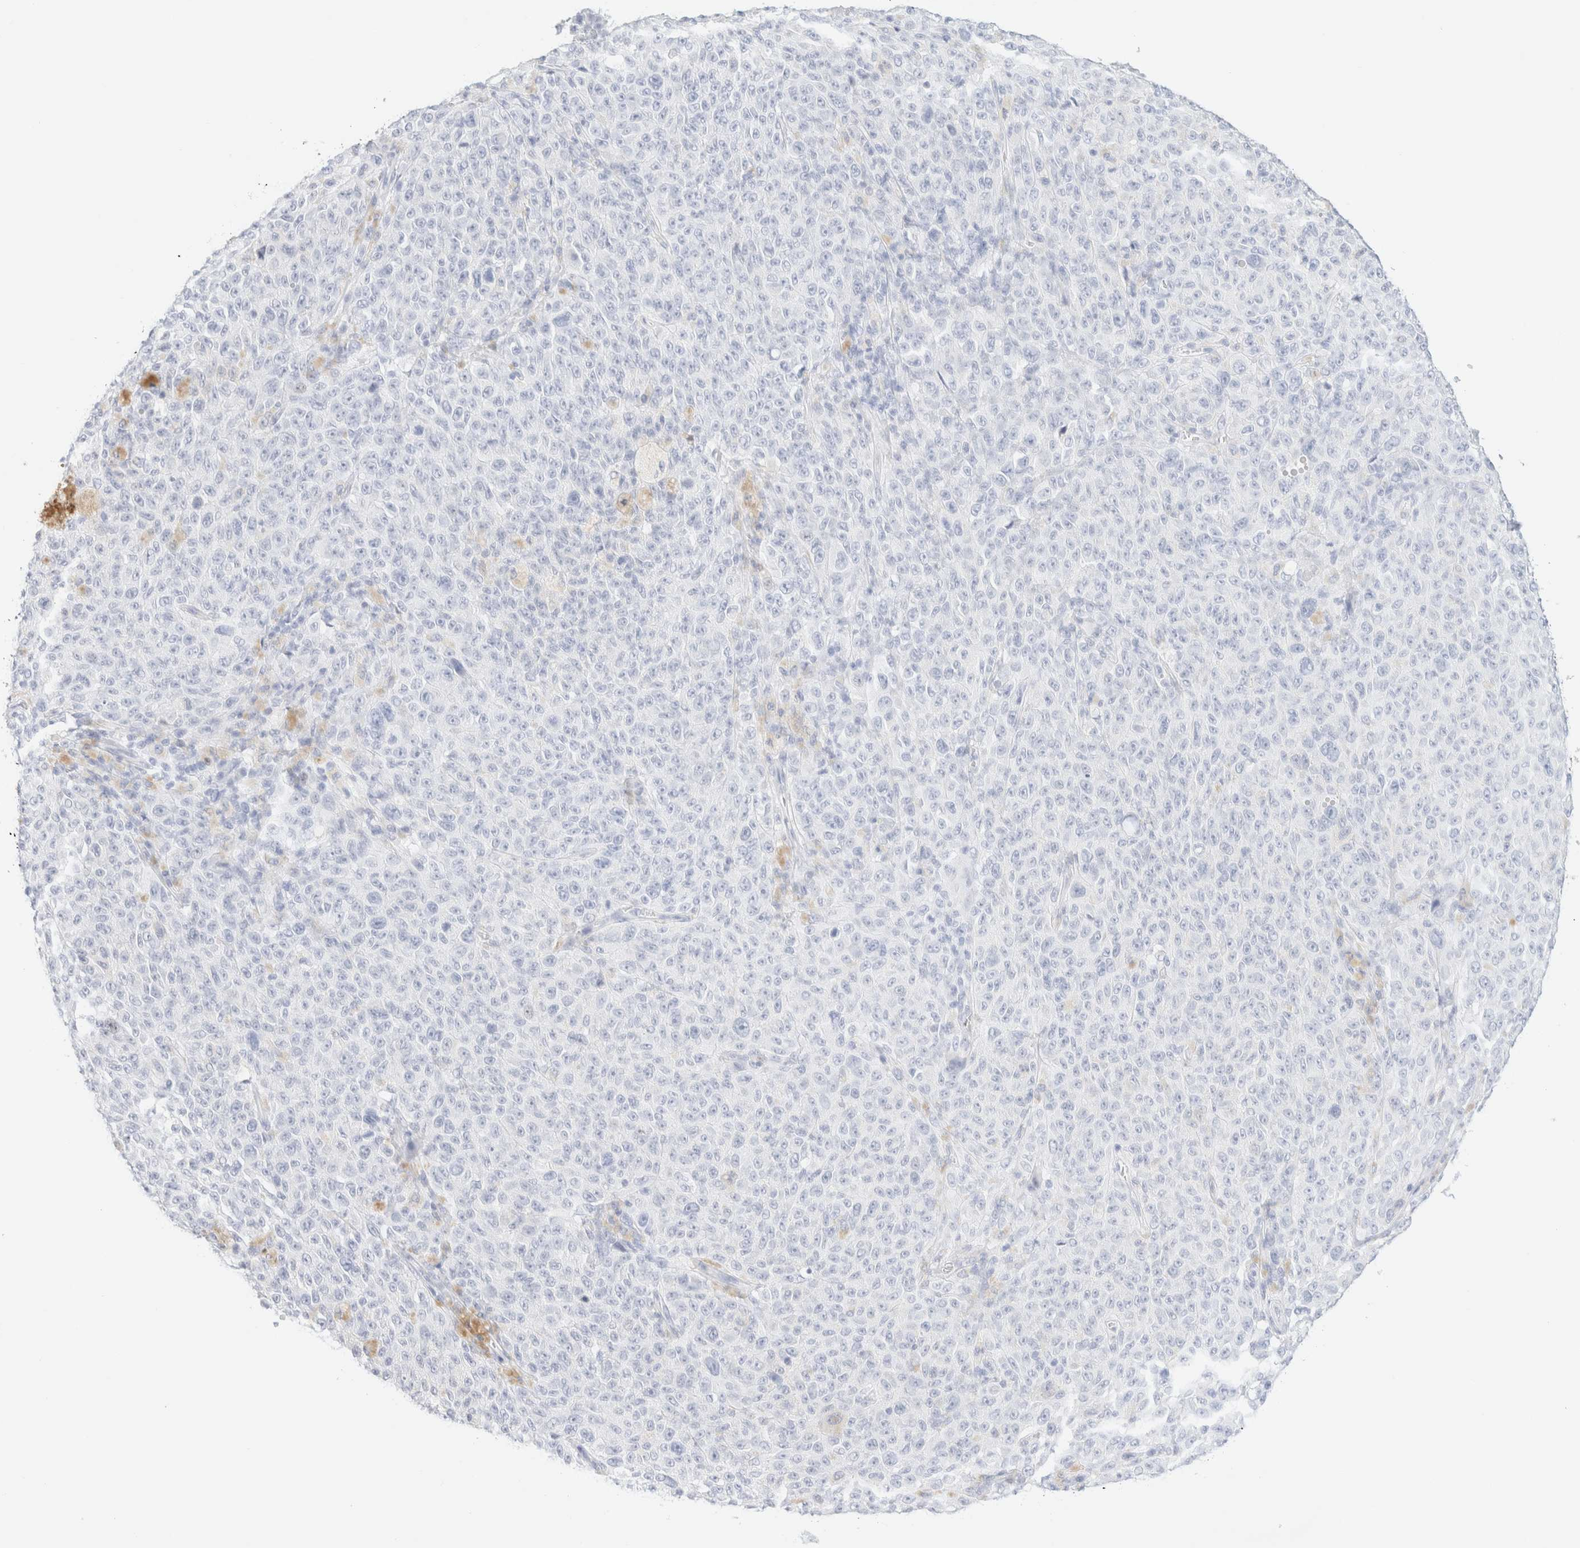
{"staining": {"intensity": "negative", "quantity": "none", "location": "none"}, "tissue": "melanoma", "cell_type": "Tumor cells", "image_type": "cancer", "snomed": [{"axis": "morphology", "description": "Malignant melanoma, NOS"}, {"axis": "topography", "description": "Skin"}], "caption": "Tumor cells are negative for protein expression in human melanoma.", "gene": "KRT15", "patient": {"sex": "female", "age": 82}}